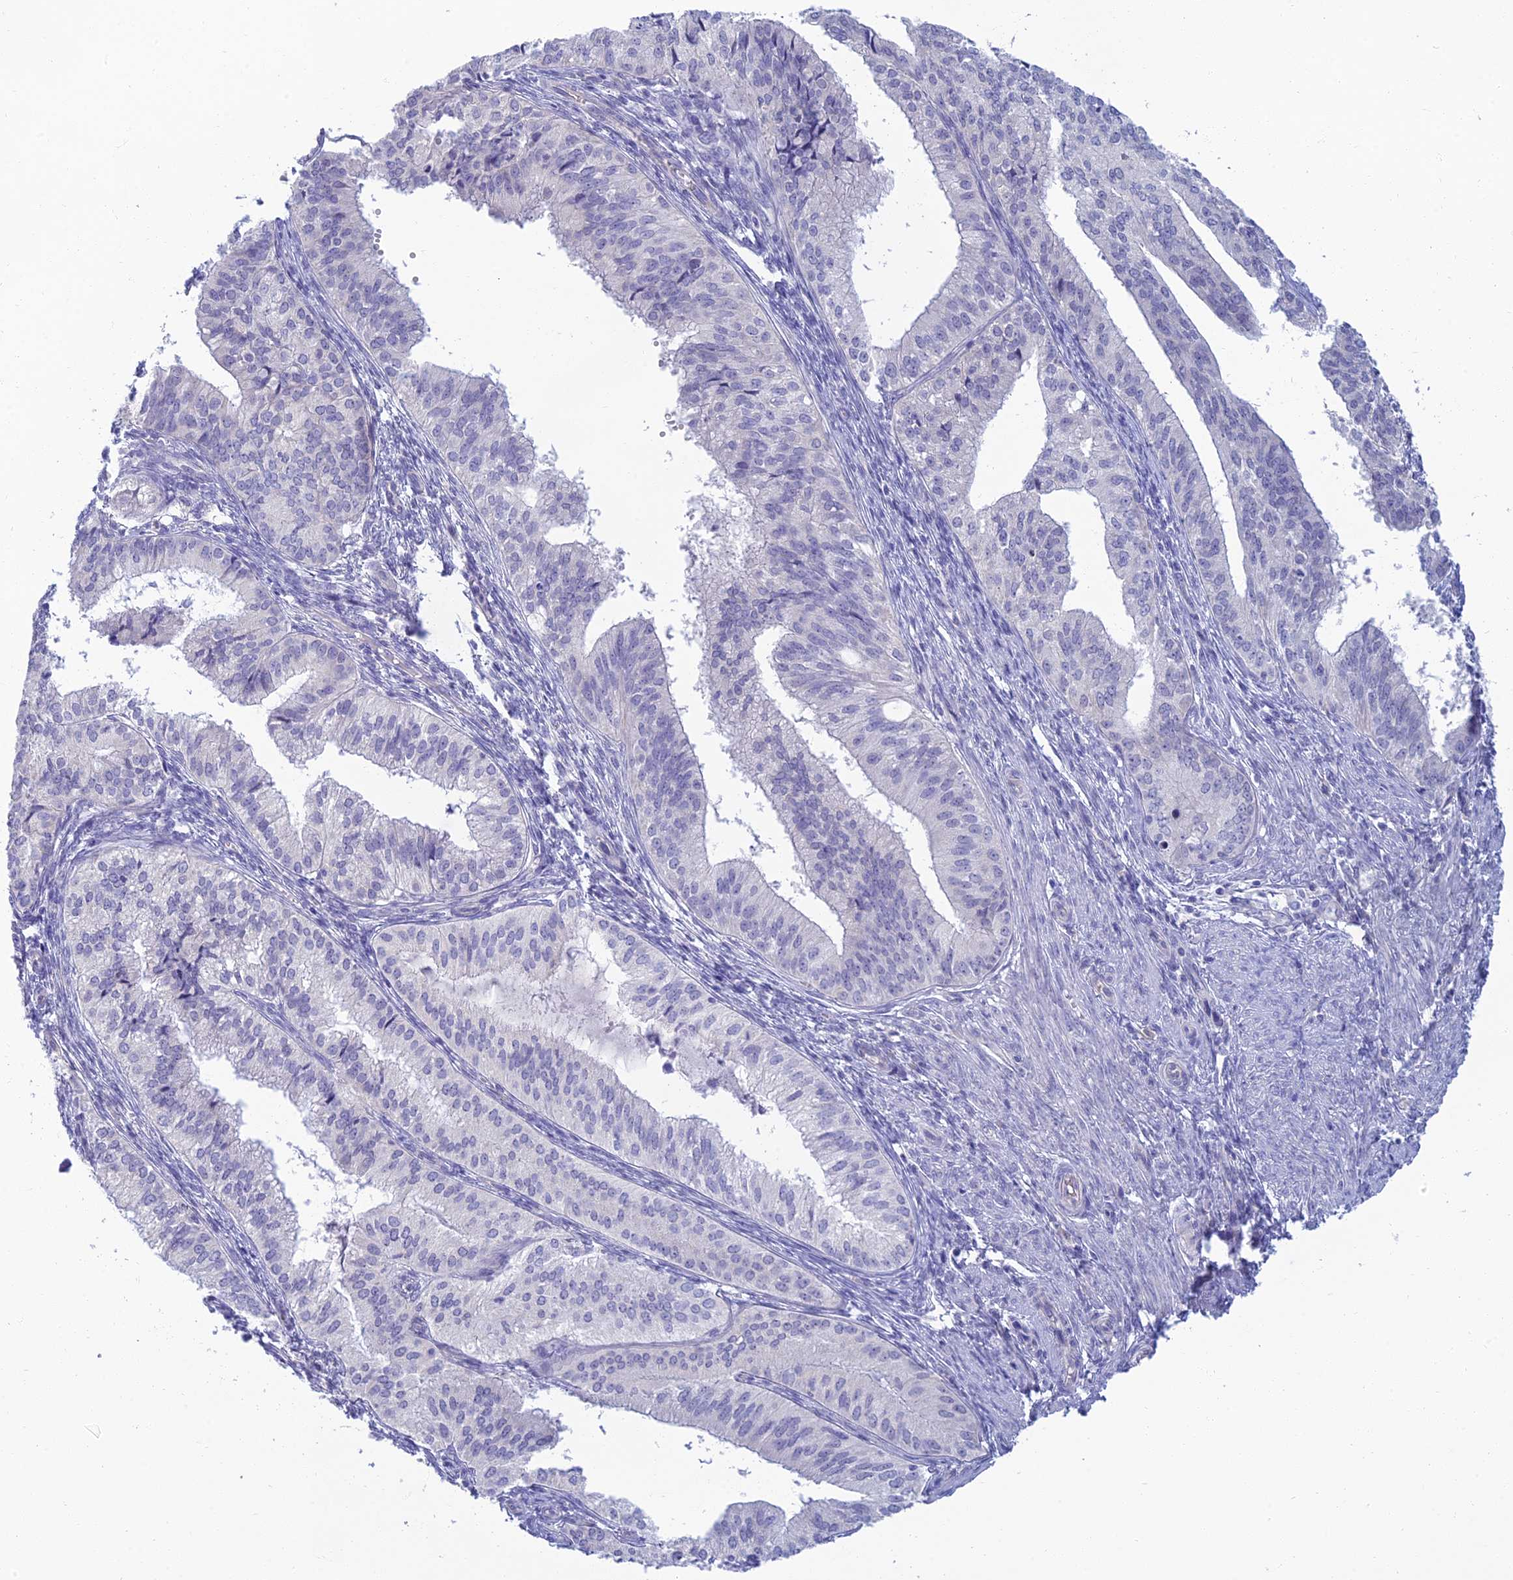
{"staining": {"intensity": "negative", "quantity": "none", "location": "none"}, "tissue": "endometrial cancer", "cell_type": "Tumor cells", "image_type": "cancer", "snomed": [{"axis": "morphology", "description": "Adenocarcinoma, NOS"}, {"axis": "topography", "description": "Endometrium"}], "caption": "Tumor cells are negative for protein expression in human endometrial cancer.", "gene": "SLC25A41", "patient": {"sex": "female", "age": 50}}